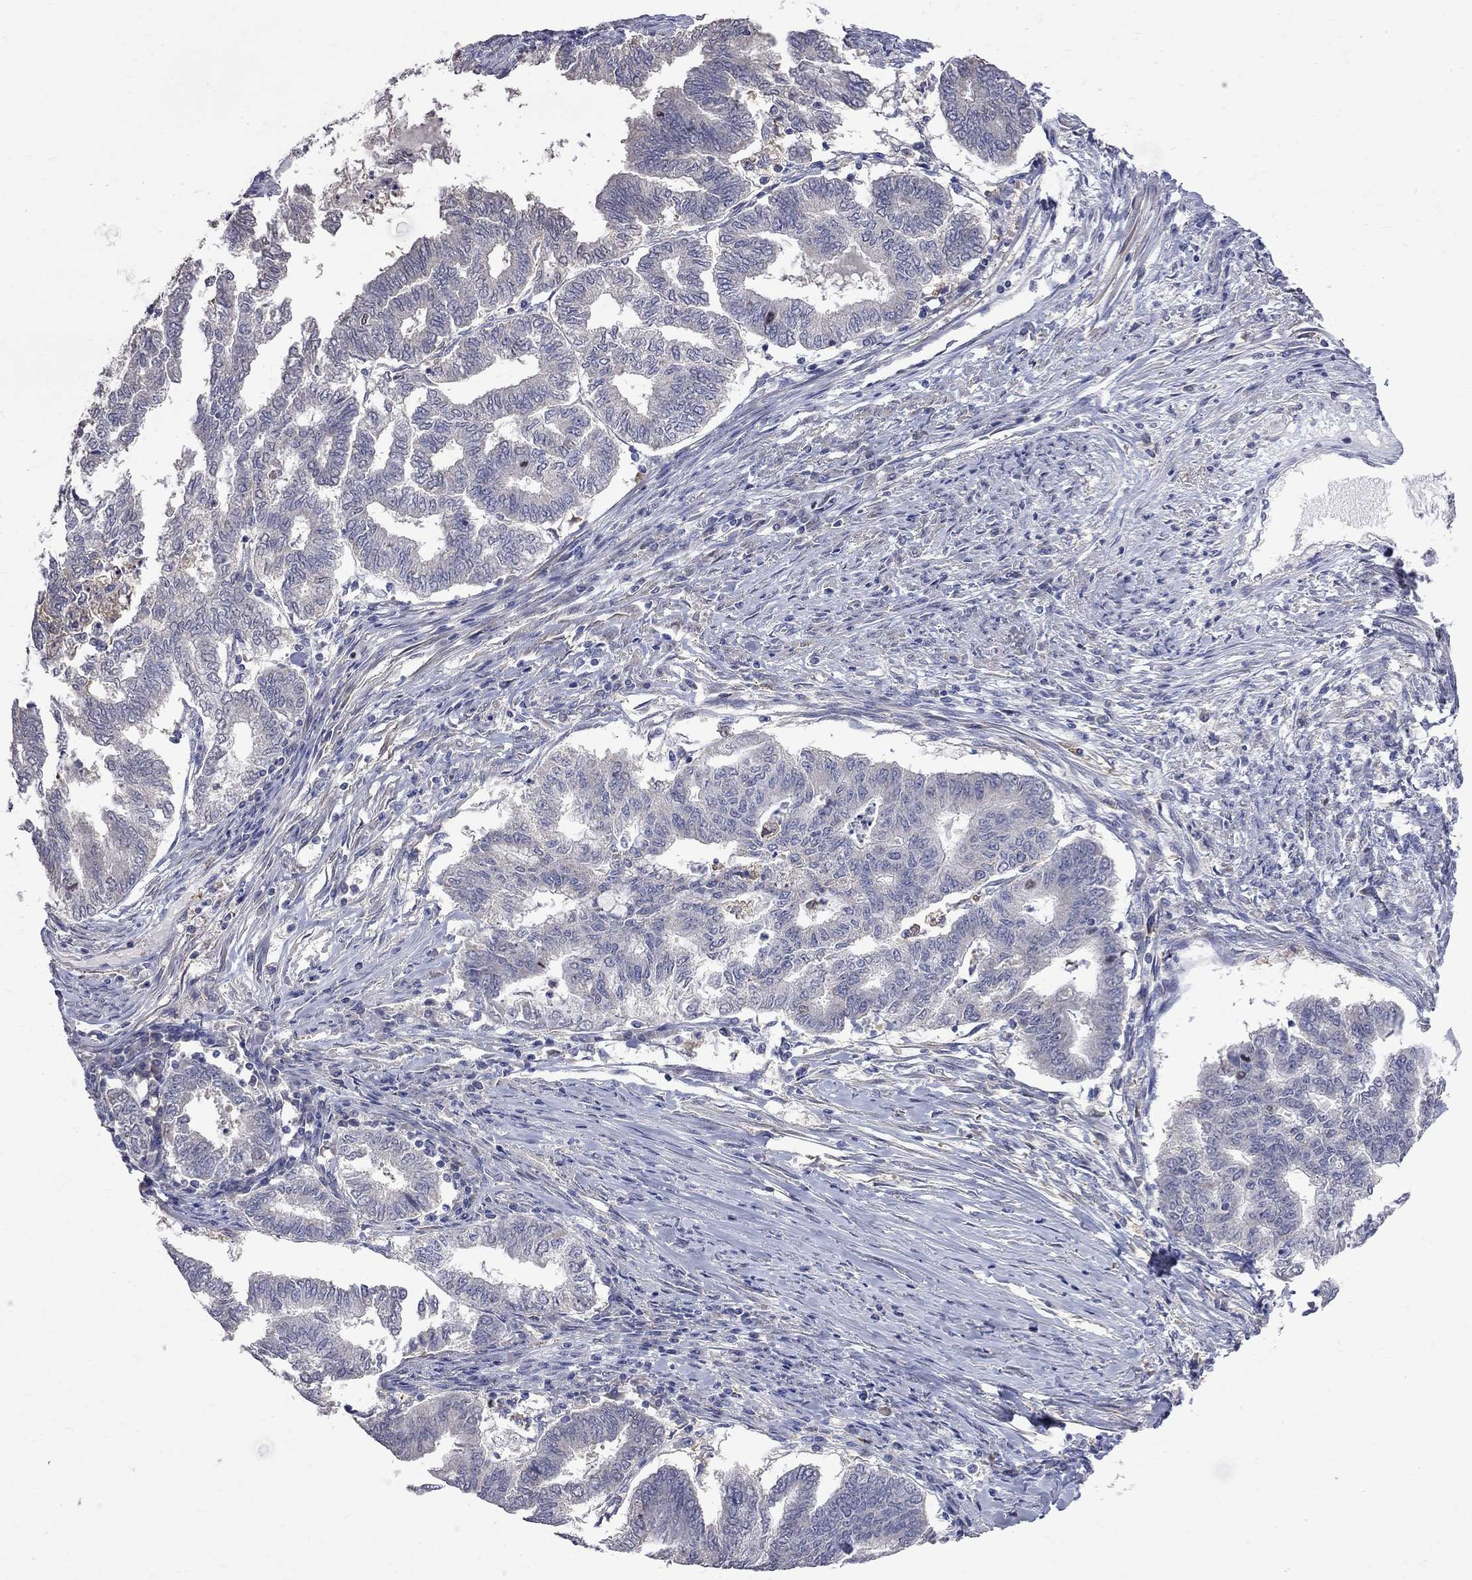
{"staining": {"intensity": "negative", "quantity": "none", "location": "none"}, "tissue": "endometrial cancer", "cell_type": "Tumor cells", "image_type": "cancer", "snomed": [{"axis": "morphology", "description": "Adenocarcinoma, NOS"}, {"axis": "topography", "description": "Endometrium"}], "caption": "High power microscopy image of an immunohistochemistry (IHC) micrograph of endometrial cancer (adenocarcinoma), revealing no significant positivity in tumor cells.", "gene": "CKAP2", "patient": {"sex": "female", "age": 79}}